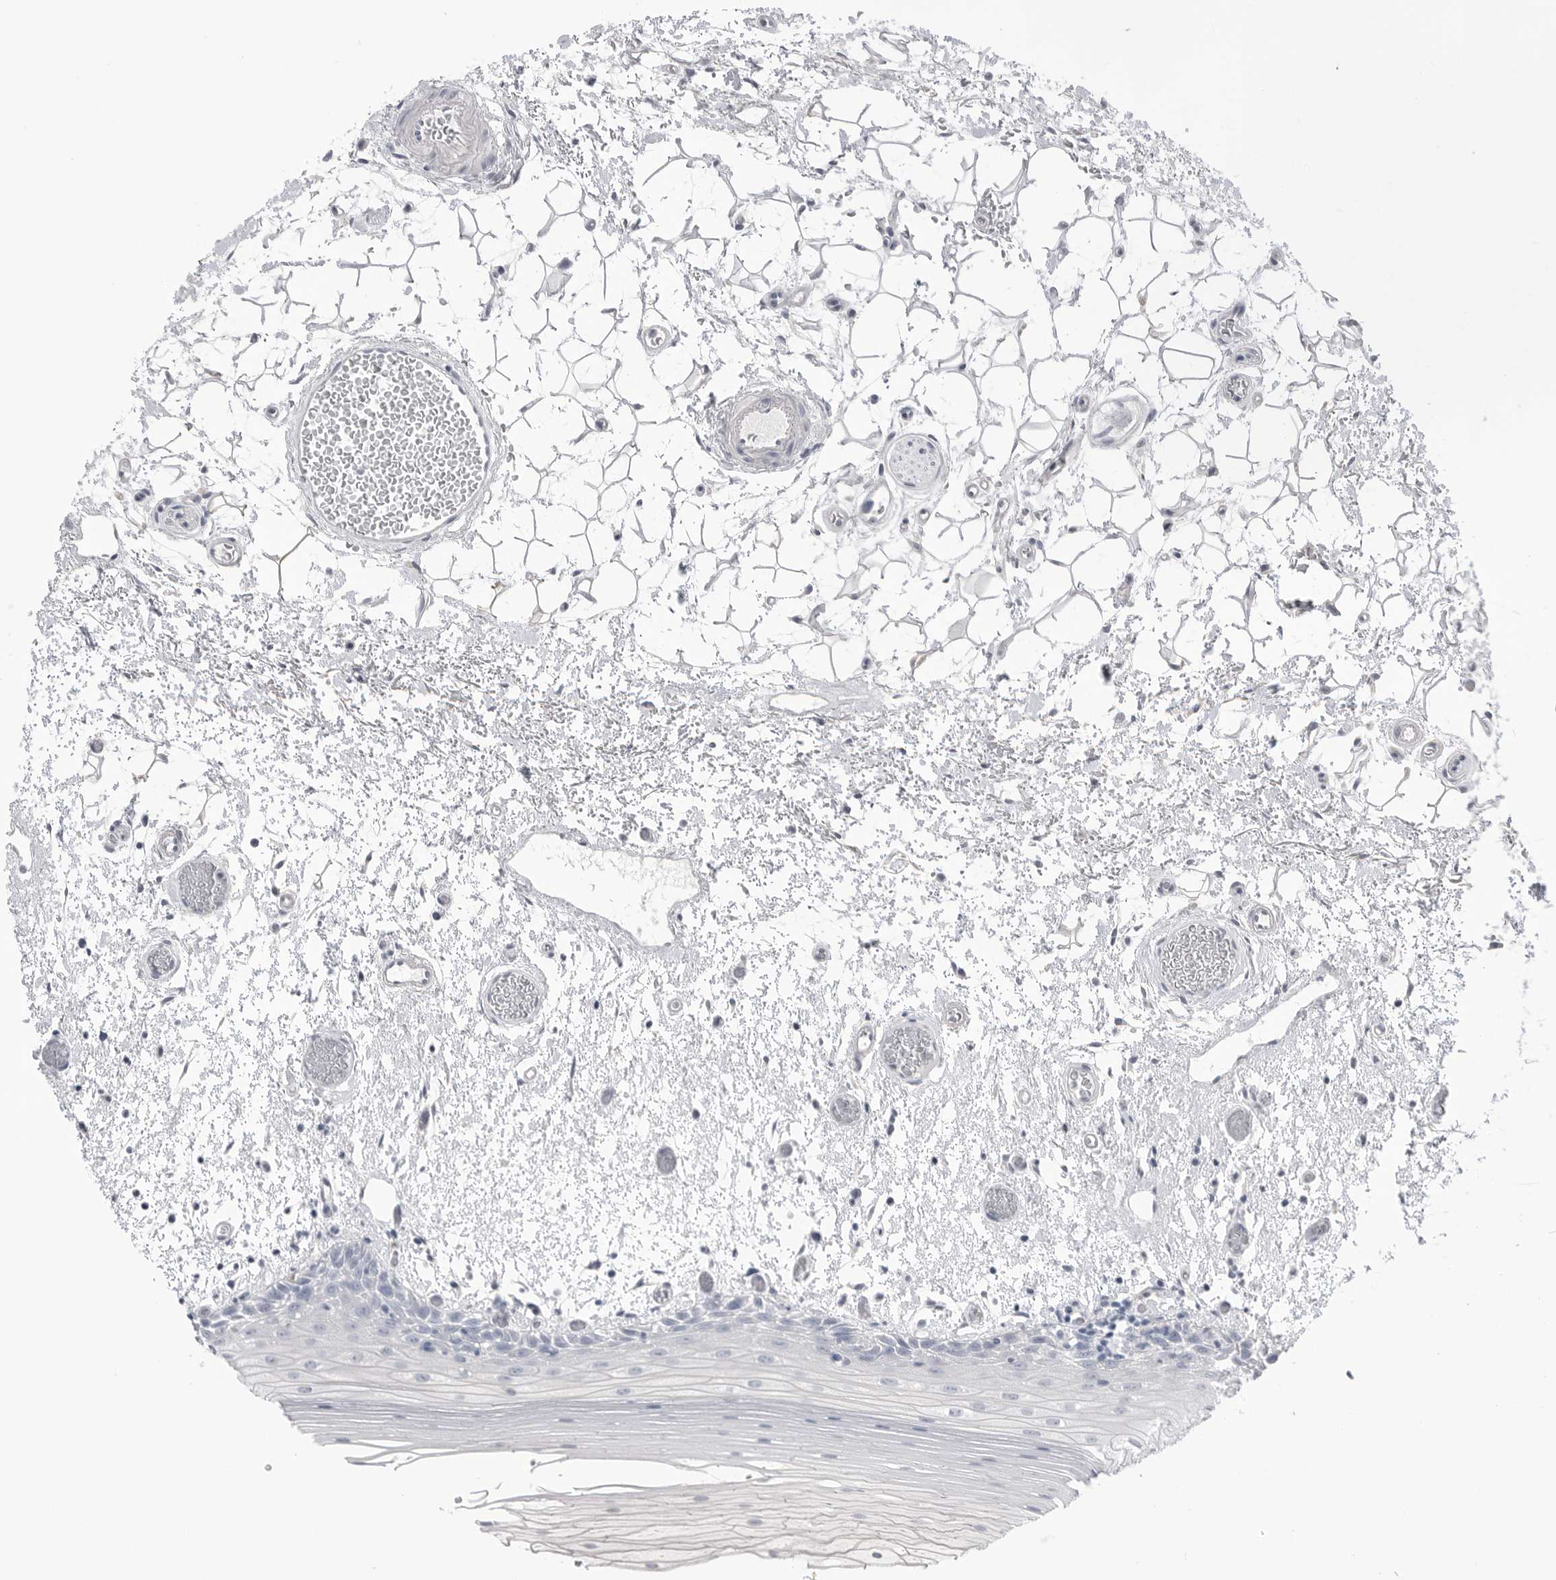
{"staining": {"intensity": "negative", "quantity": "none", "location": "none"}, "tissue": "oral mucosa", "cell_type": "Squamous epithelial cells", "image_type": "normal", "snomed": [{"axis": "morphology", "description": "Normal tissue, NOS"}, {"axis": "topography", "description": "Oral tissue"}], "caption": "Squamous epithelial cells are negative for brown protein staining in benign oral mucosa. (DAB immunohistochemistry (IHC), high magnification).", "gene": "ABHD12", "patient": {"sex": "male", "age": 52}}